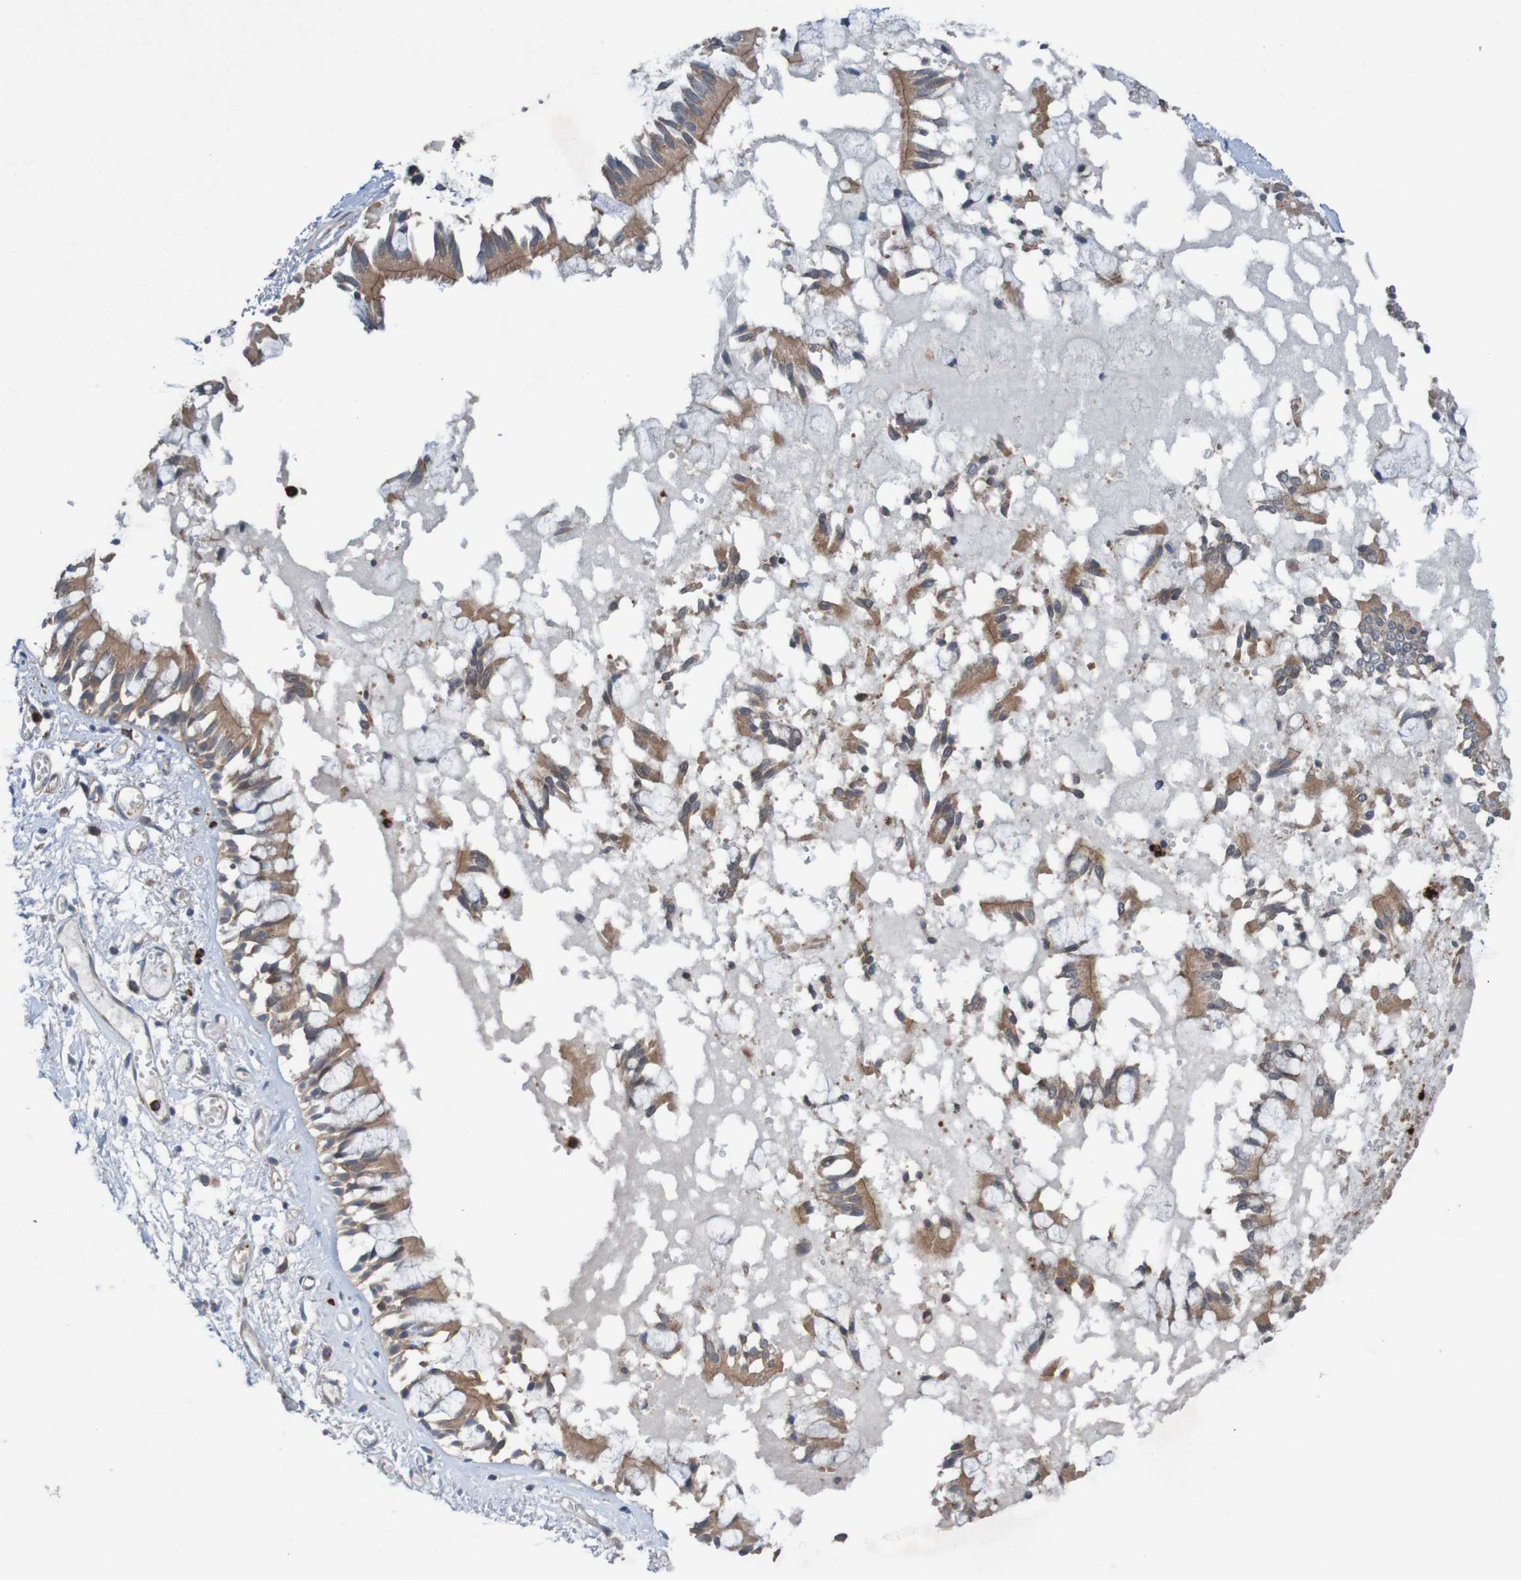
{"staining": {"intensity": "moderate", "quantity": ">75%", "location": "cytoplasmic/membranous"}, "tissue": "bronchus", "cell_type": "Respiratory epithelial cells", "image_type": "normal", "snomed": [{"axis": "morphology", "description": "Normal tissue, NOS"}, {"axis": "morphology", "description": "Inflammation, NOS"}, {"axis": "topography", "description": "Cartilage tissue"}, {"axis": "topography", "description": "Lung"}], "caption": "Bronchus stained with immunohistochemistry shows moderate cytoplasmic/membranous staining in about >75% of respiratory epithelial cells. (DAB IHC, brown staining for protein, blue staining for nuclei).", "gene": "ST8SIA6", "patient": {"sex": "male", "age": 71}}